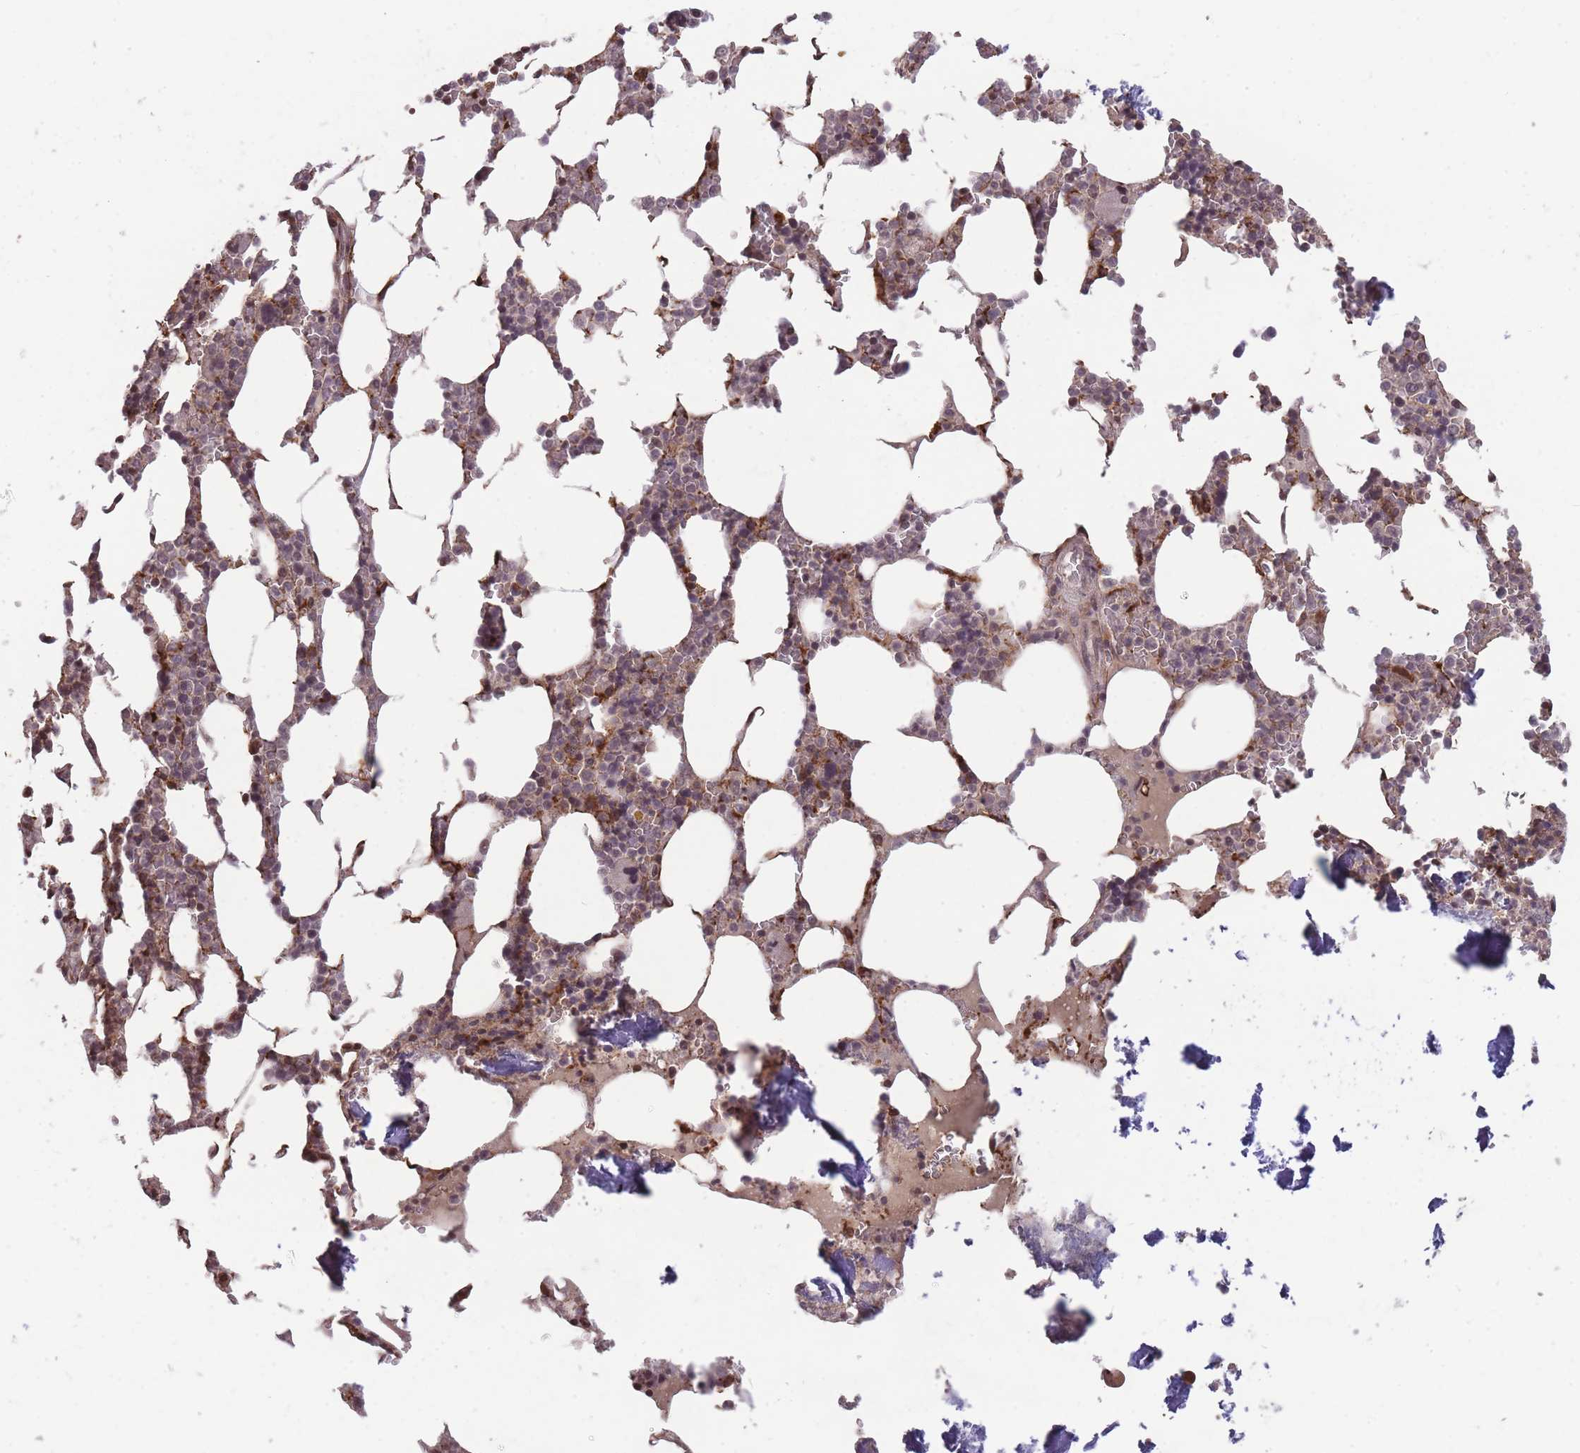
{"staining": {"intensity": "moderate", "quantity": "<25%", "location": "cytoplasmic/membranous"}, "tissue": "bone marrow", "cell_type": "Hematopoietic cells", "image_type": "normal", "snomed": [{"axis": "morphology", "description": "Normal tissue, NOS"}, {"axis": "topography", "description": "Bone marrow"}], "caption": "The micrograph shows staining of unremarkable bone marrow, revealing moderate cytoplasmic/membranous protein expression (brown color) within hematopoietic cells.", "gene": "GGT5", "patient": {"sex": "male", "age": 64}}